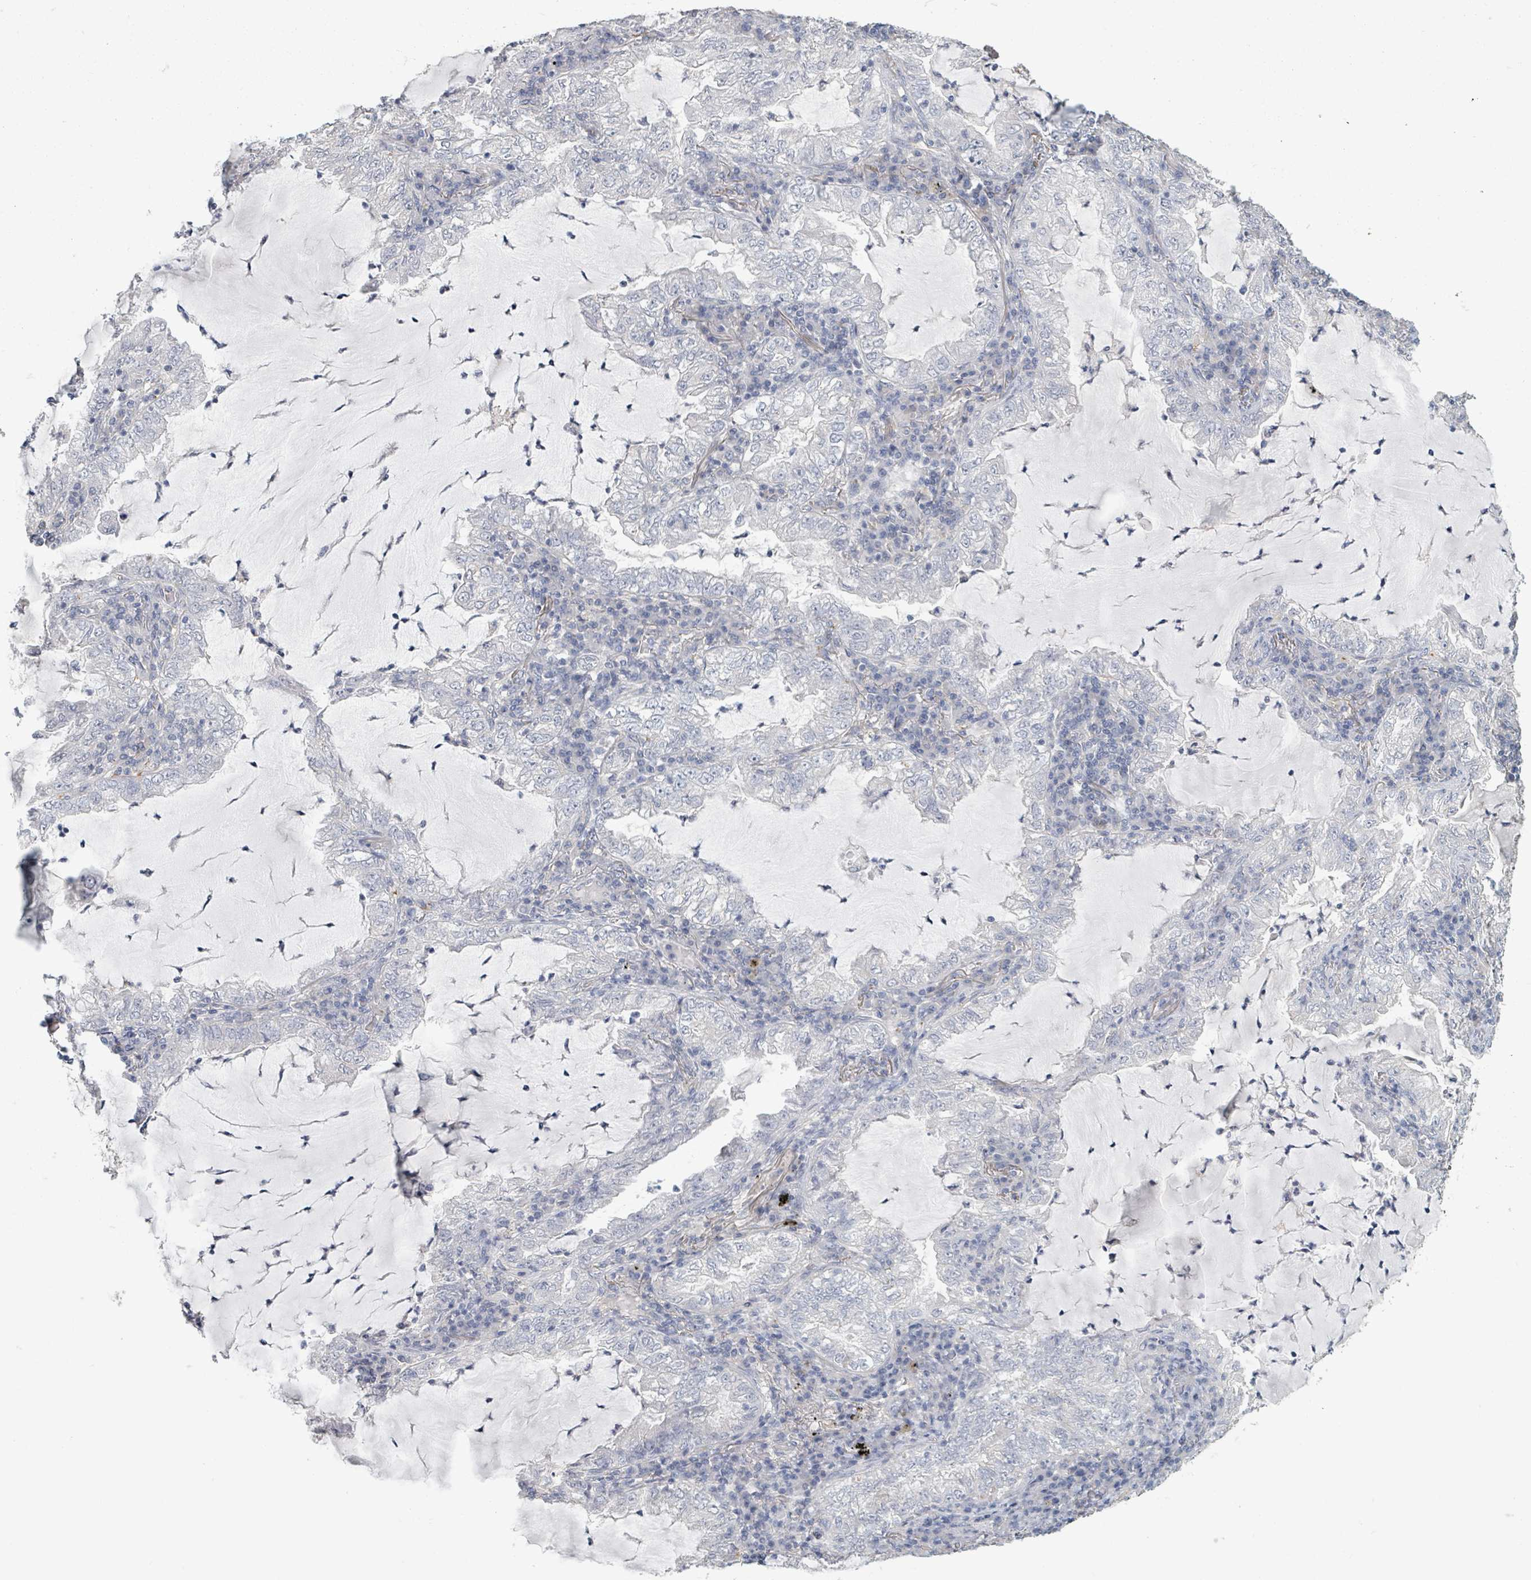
{"staining": {"intensity": "negative", "quantity": "none", "location": "none"}, "tissue": "lung cancer", "cell_type": "Tumor cells", "image_type": "cancer", "snomed": [{"axis": "morphology", "description": "Adenocarcinoma, NOS"}, {"axis": "topography", "description": "Lung"}], "caption": "This is an immunohistochemistry (IHC) image of adenocarcinoma (lung). There is no positivity in tumor cells.", "gene": "PLAUR", "patient": {"sex": "female", "age": 73}}